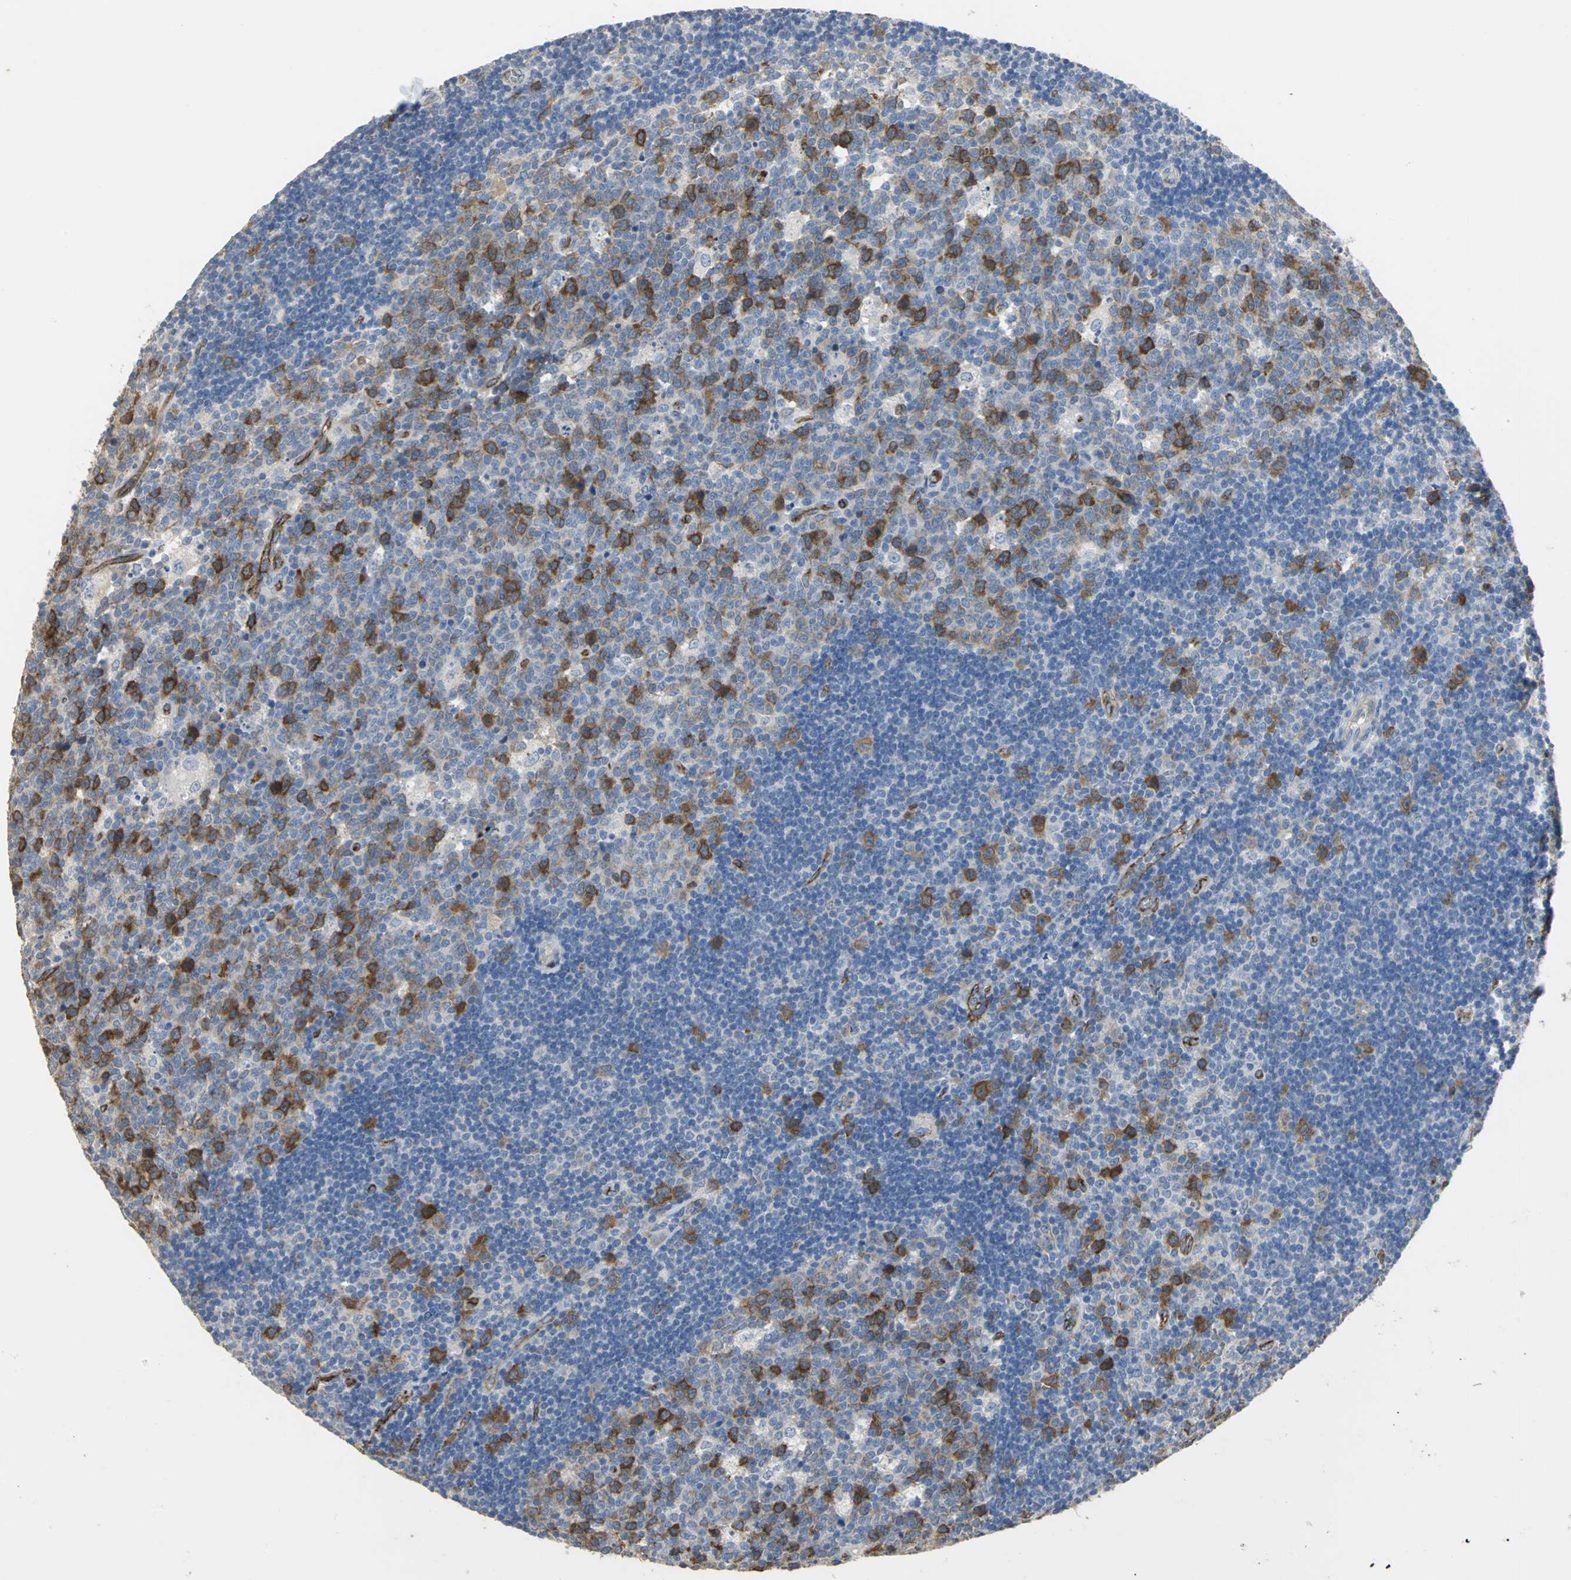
{"staining": {"intensity": "strong", "quantity": "25%-75%", "location": "cytoplasmic/membranous"}, "tissue": "lymph node", "cell_type": "Germinal center cells", "image_type": "normal", "snomed": [{"axis": "morphology", "description": "Normal tissue, NOS"}, {"axis": "topography", "description": "Lymph node"}, {"axis": "topography", "description": "Salivary gland"}], "caption": "This image demonstrates unremarkable lymph node stained with immunohistochemistry to label a protein in brown. The cytoplasmic/membranous of germinal center cells show strong positivity for the protein. Nuclei are counter-stained blue.", "gene": "DLGAP5", "patient": {"sex": "male", "age": 8}}